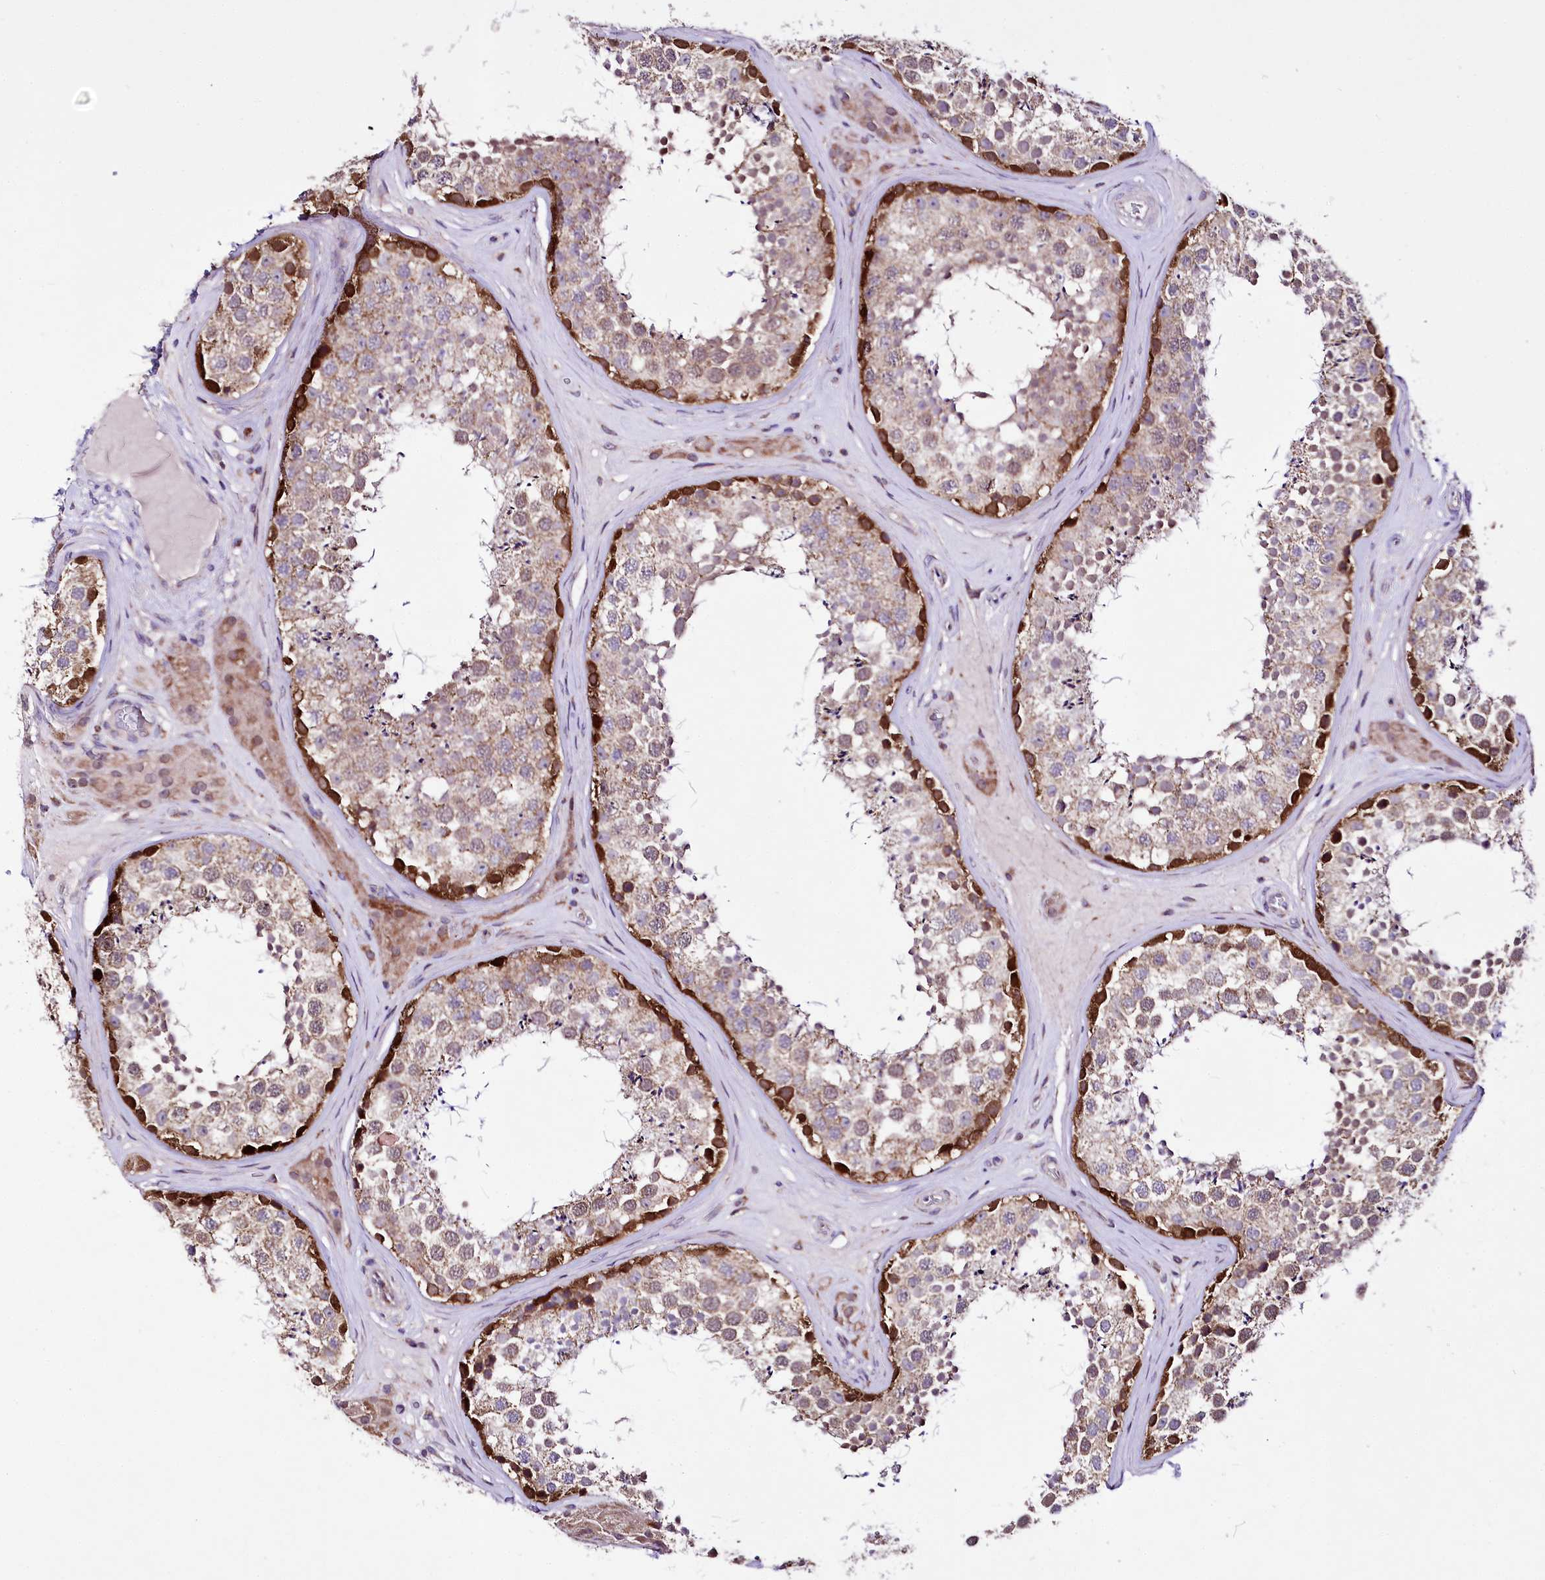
{"staining": {"intensity": "strong", "quantity": ">75%", "location": "cytoplasmic/membranous"}, "tissue": "testis", "cell_type": "Cells in seminiferous ducts", "image_type": "normal", "snomed": [{"axis": "morphology", "description": "Normal tissue, NOS"}, {"axis": "topography", "description": "Testis"}], "caption": "A histopathology image showing strong cytoplasmic/membranous positivity in about >75% of cells in seminiferous ducts in benign testis, as visualized by brown immunohistochemical staining.", "gene": "ATE1", "patient": {"sex": "male", "age": 46}}